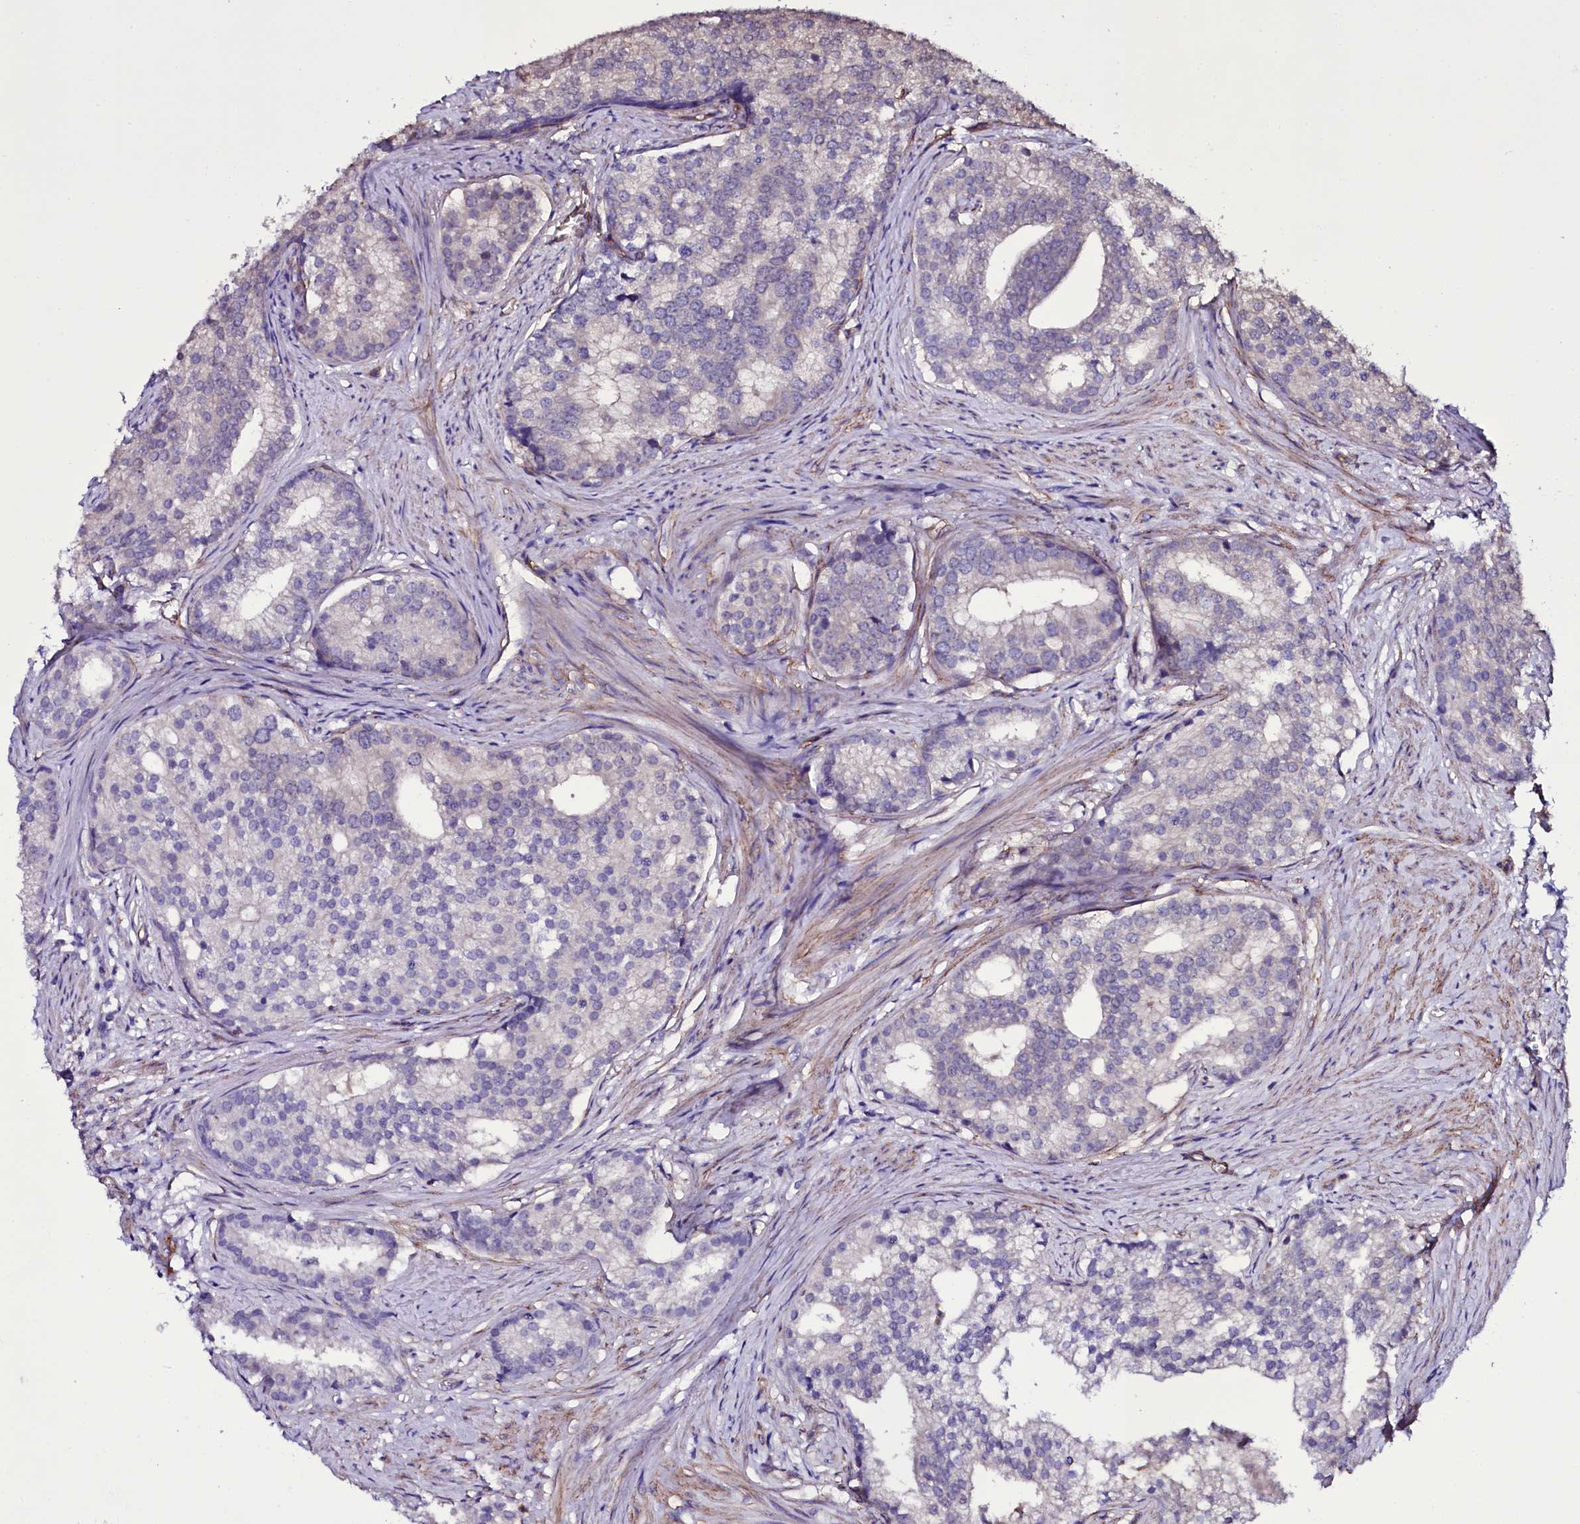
{"staining": {"intensity": "negative", "quantity": "none", "location": "none"}, "tissue": "prostate cancer", "cell_type": "Tumor cells", "image_type": "cancer", "snomed": [{"axis": "morphology", "description": "Adenocarcinoma, Low grade"}, {"axis": "topography", "description": "Prostate"}], "caption": "Protein analysis of prostate cancer (low-grade adenocarcinoma) demonstrates no significant expression in tumor cells.", "gene": "MEX3C", "patient": {"sex": "male", "age": 71}}